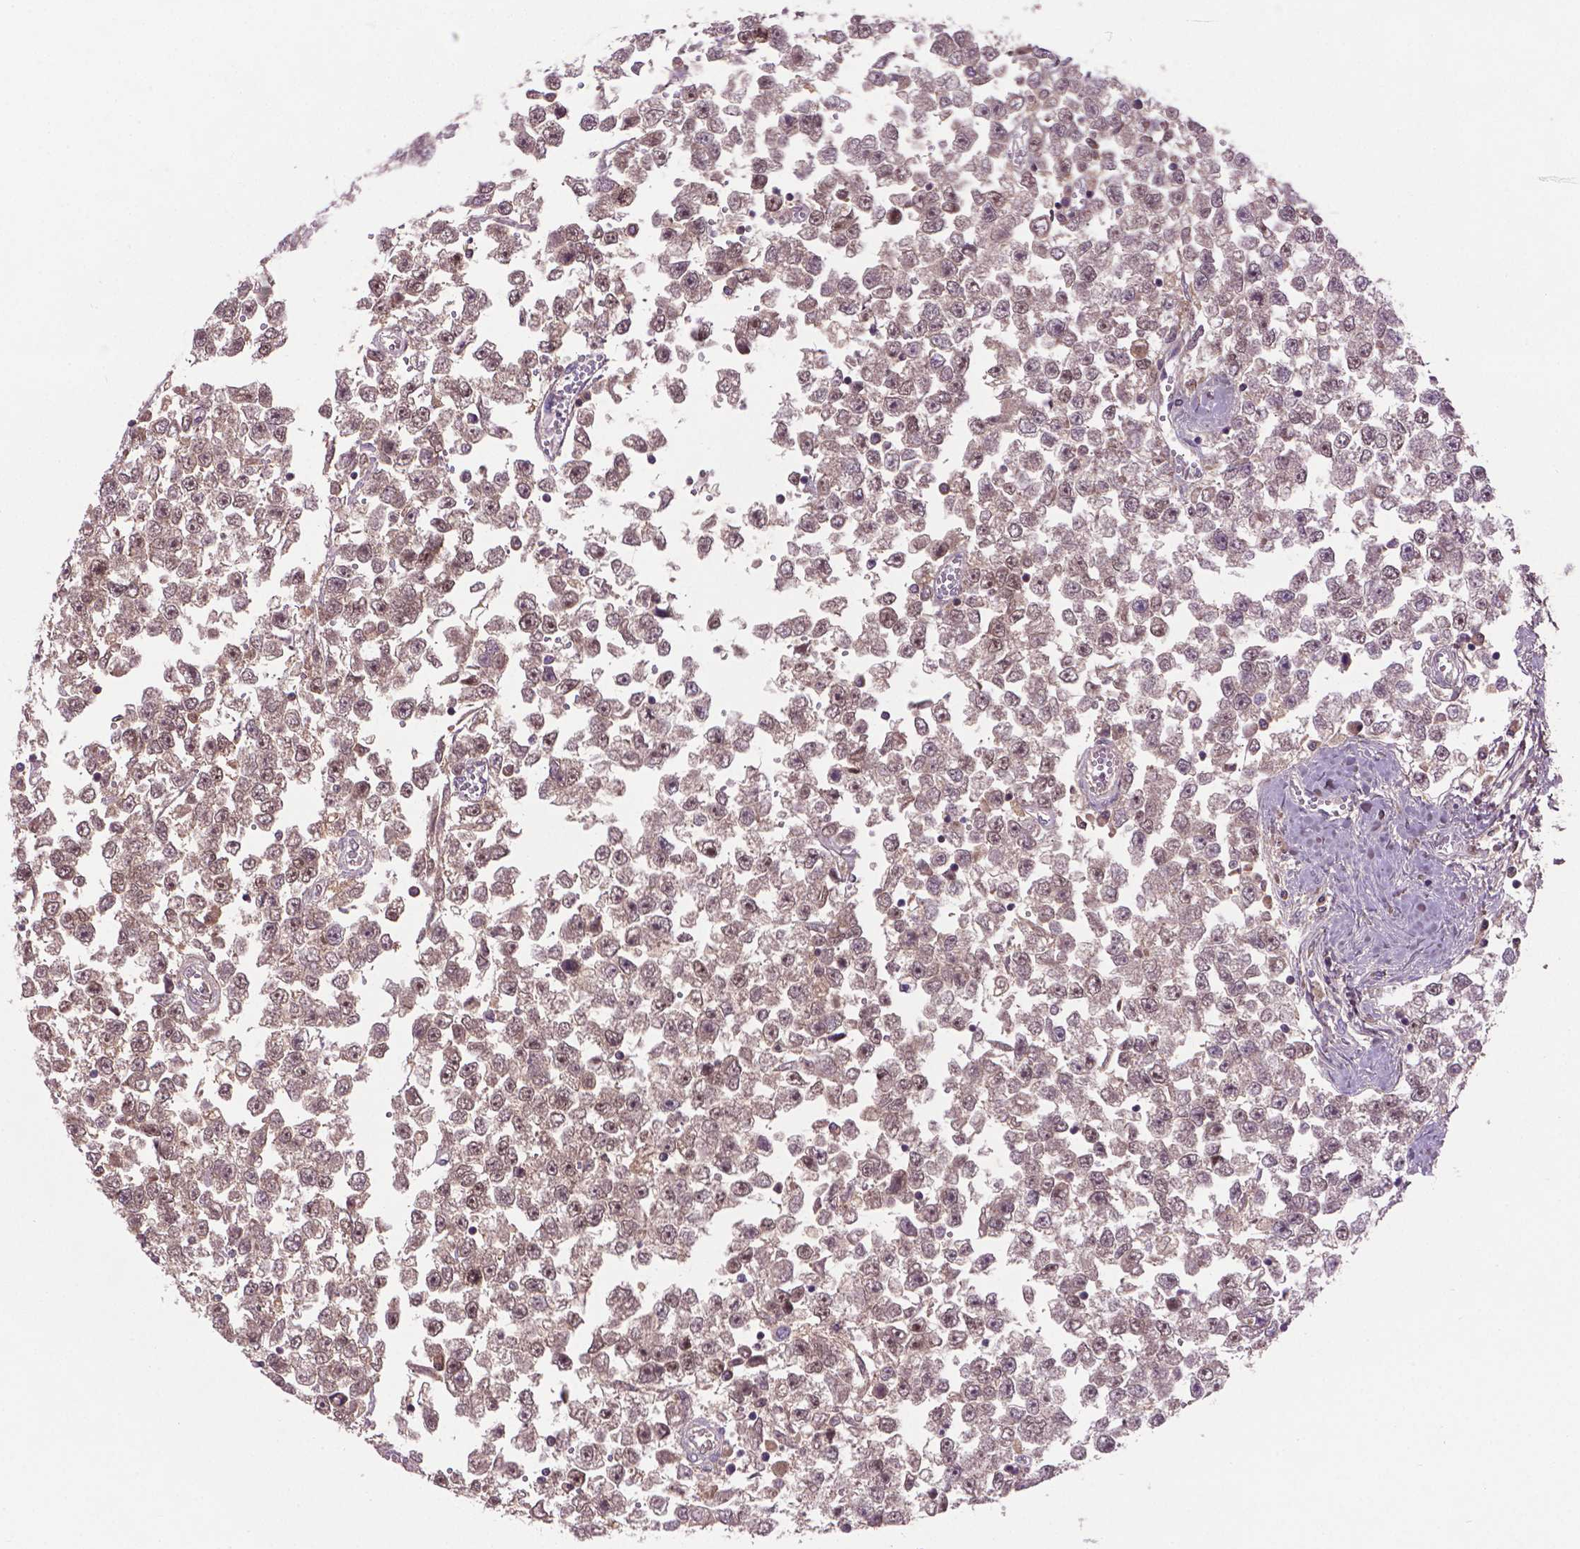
{"staining": {"intensity": "moderate", "quantity": "25%-75%", "location": "cytoplasmic/membranous,nuclear"}, "tissue": "testis cancer", "cell_type": "Tumor cells", "image_type": "cancer", "snomed": [{"axis": "morphology", "description": "Seminoma, NOS"}, {"axis": "topography", "description": "Testis"}], "caption": "Seminoma (testis) tissue displays moderate cytoplasmic/membranous and nuclear expression in about 25%-75% of tumor cells, visualized by immunohistochemistry.", "gene": "SOX17", "patient": {"sex": "male", "age": 34}}